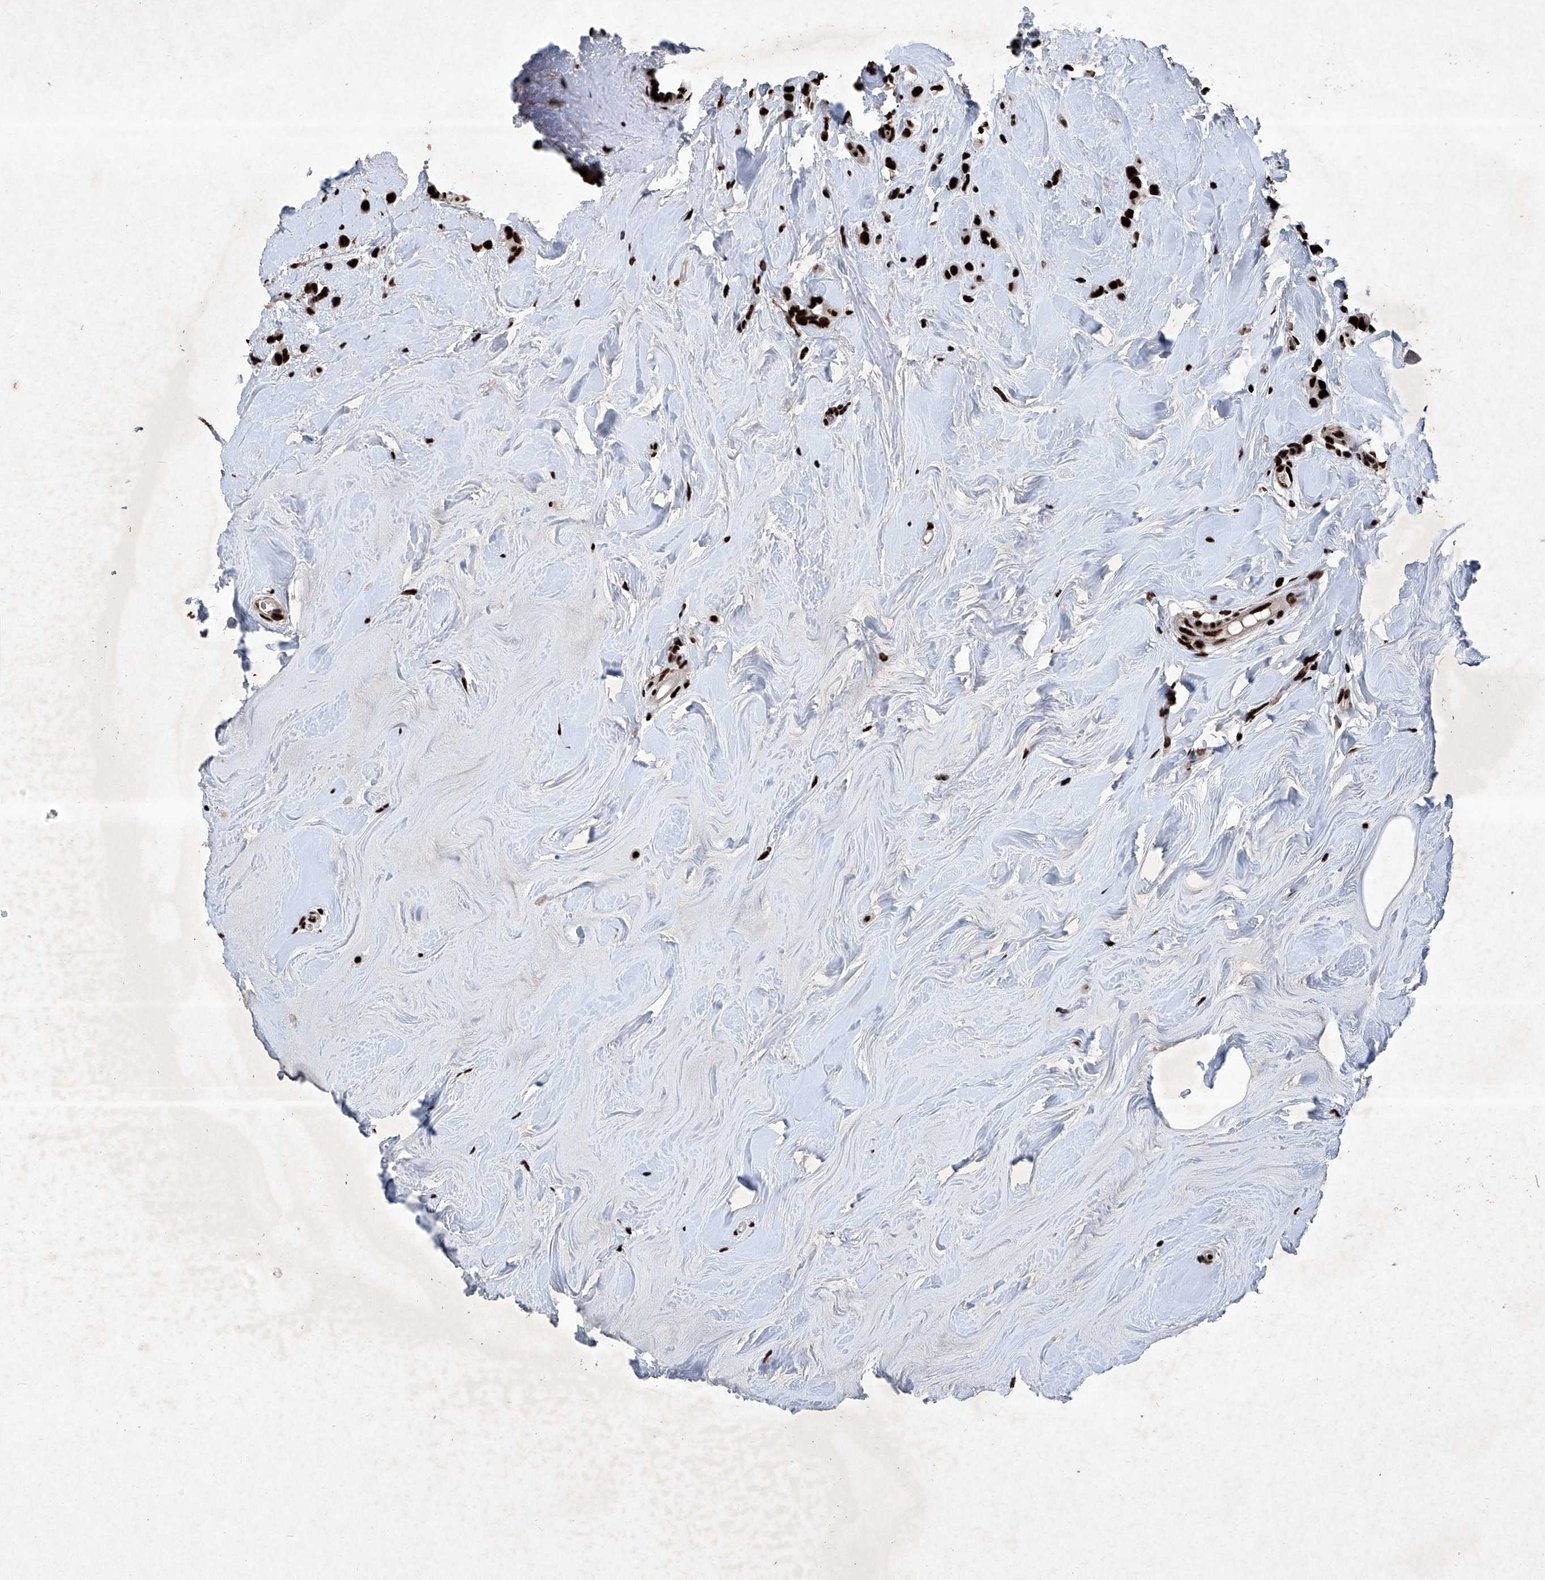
{"staining": {"intensity": "strong", "quantity": ">75%", "location": "nuclear"}, "tissue": "breast cancer", "cell_type": "Tumor cells", "image_type": "cancer", "snomed": [{"axis": "morphology", "description": "Lobular carcinoma"}, {"axis": "topography", "description": "Breast"}], "caption": "DAB immunohistochemical staining of breast cancer (lobular carcinoma) shows strong nuclear protein staining in approximately >75% of tumor cells.", "gene": "DDX39B", "patient": {"sex": "female", "age": 47}}